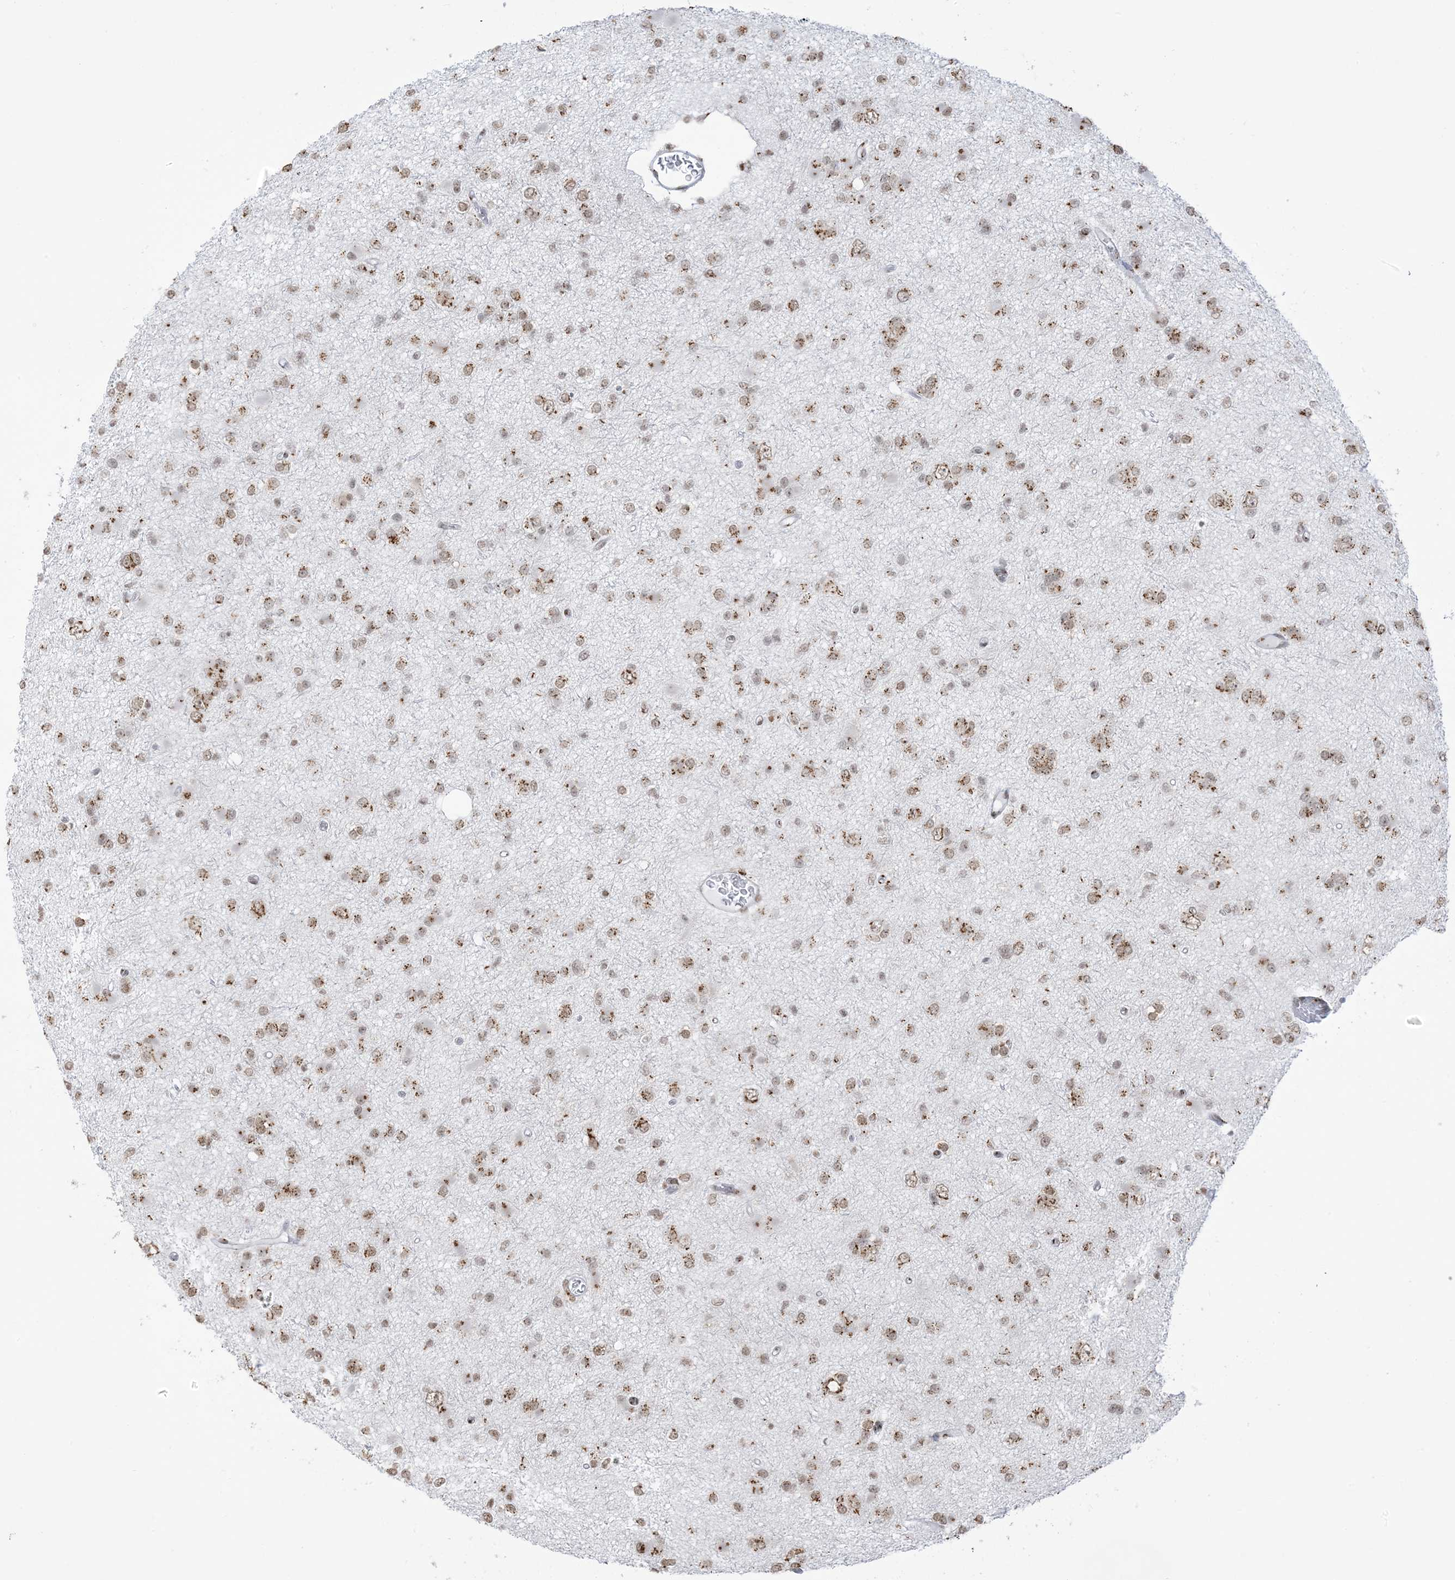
{"staining": {"intensity": "moderate", "quantity": ">75%", "location": "cytoplasmic/membranous,nuclear"}, "tissue": "glioma", "cell_type": "Tumor cells", "image_type": "cancer", "snomed": [{"axis": "morphology", "description": "Glioma, malignant, Low grade"}, {"axis": "topography", "description": "Brain"}], "caption": "Tumor cells demonstrate moderate cytoplasmic/membranous and nuclear positivity in approximately >75% of cells in glioma. (DAB (3,3'-diaminobenzidine) IHC, brown staining for protein, blue staining for nuclei).", "gene": "GPR107", "patient": {"sex": "female", "age": 22}}